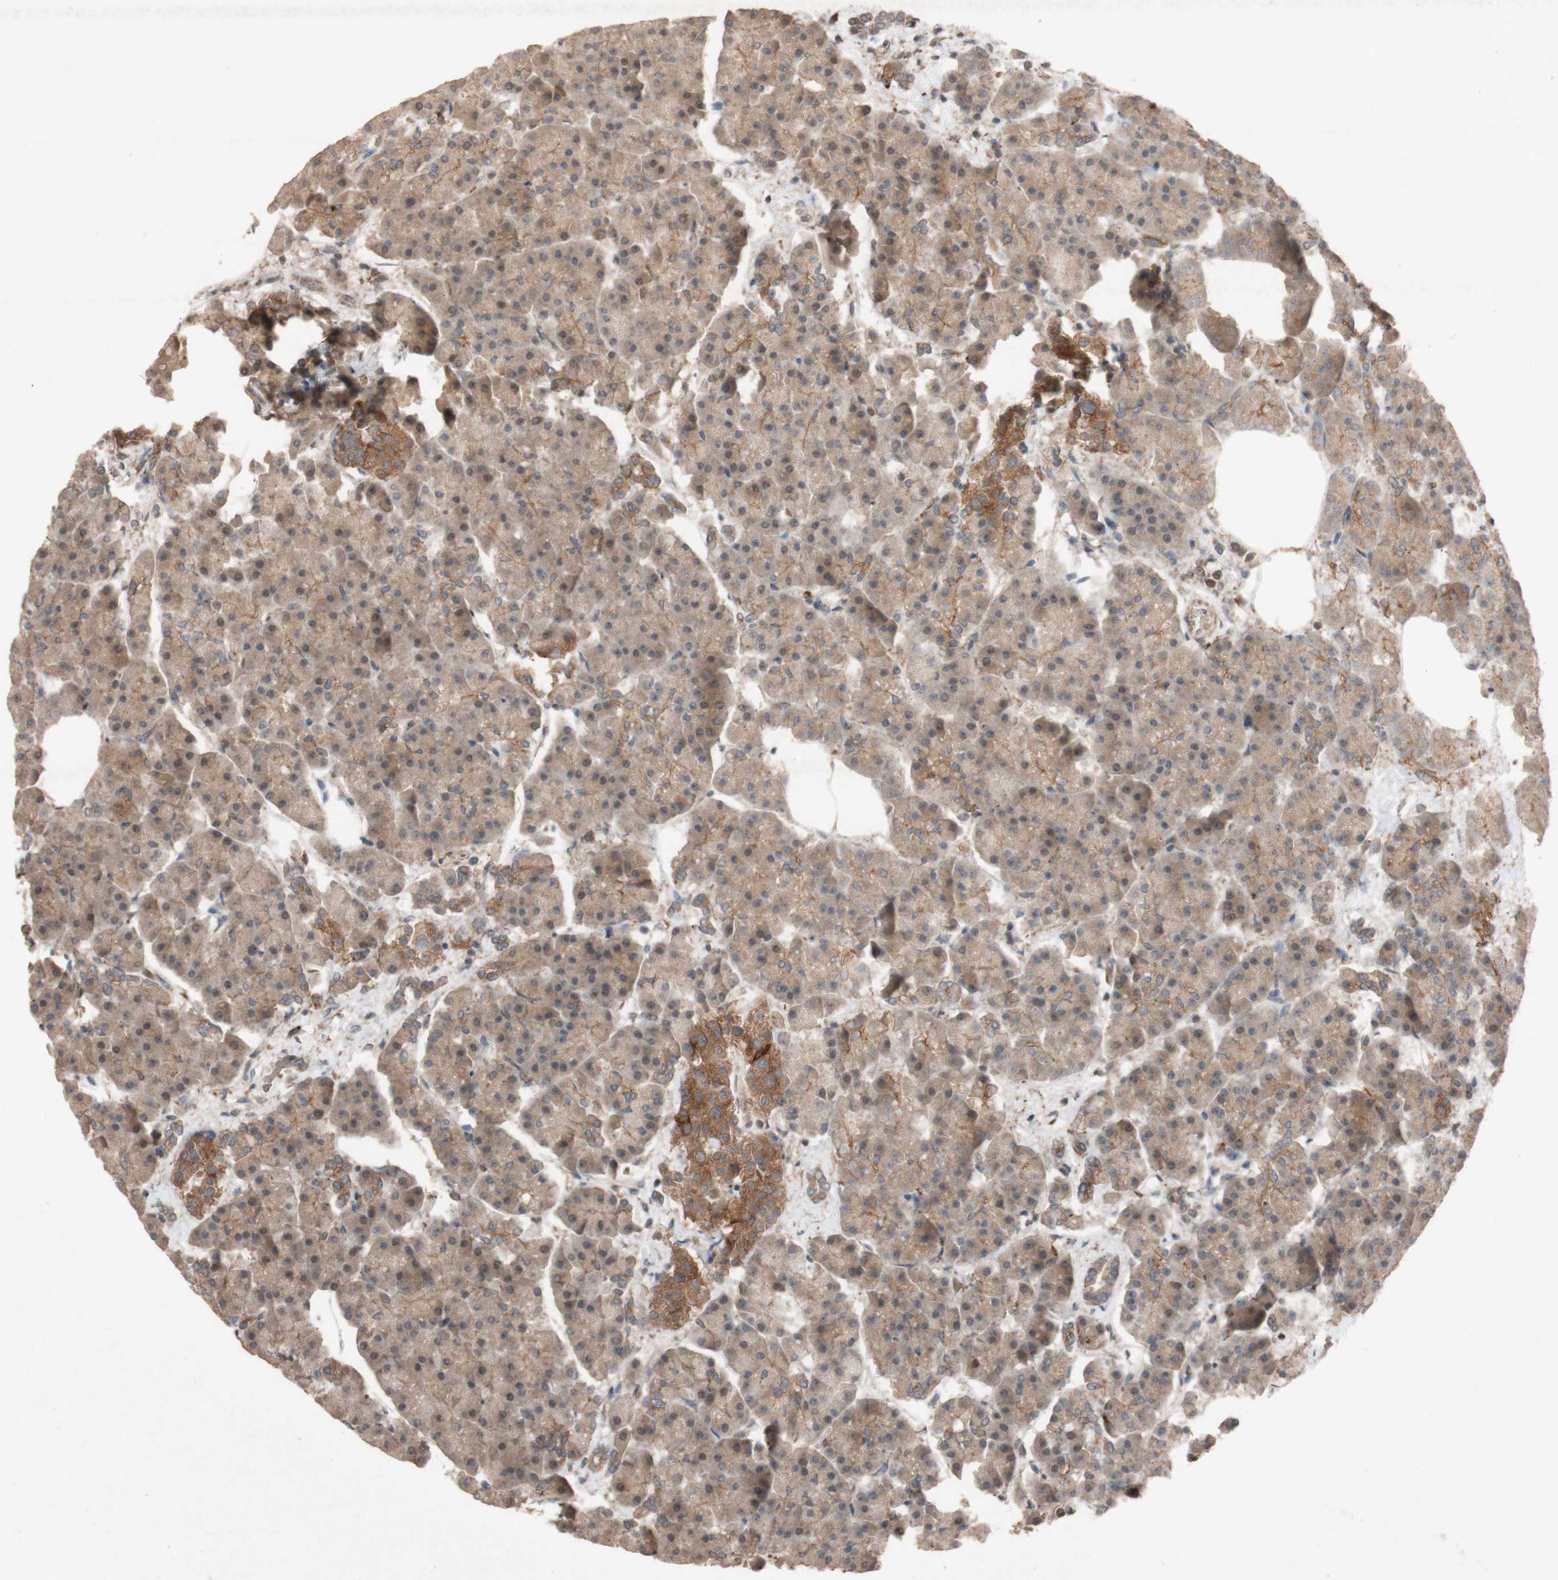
{"staining": {"intensity": "weak", "quantity": ">75%", "location": "cytoplasmic/membranous"}, "tissue": "pancreas", "cell_type": "Exocrine glandular cells", "image_type": "normal", "snomed": [{"axis": "morphology", "description": "Normal tissue, NOS"}, {"axis": "topography", "description": "Pancreas"}], "caption": "Approximately >75% of exocrine glandular cells in unremarkable human pancreas exhibit weak cytoplasmic/membranous protein staining as visualized by brown immunohistochemical staining.", "gene": "ATP6V1F", "patient": {"sex": "female", "age": 70}}